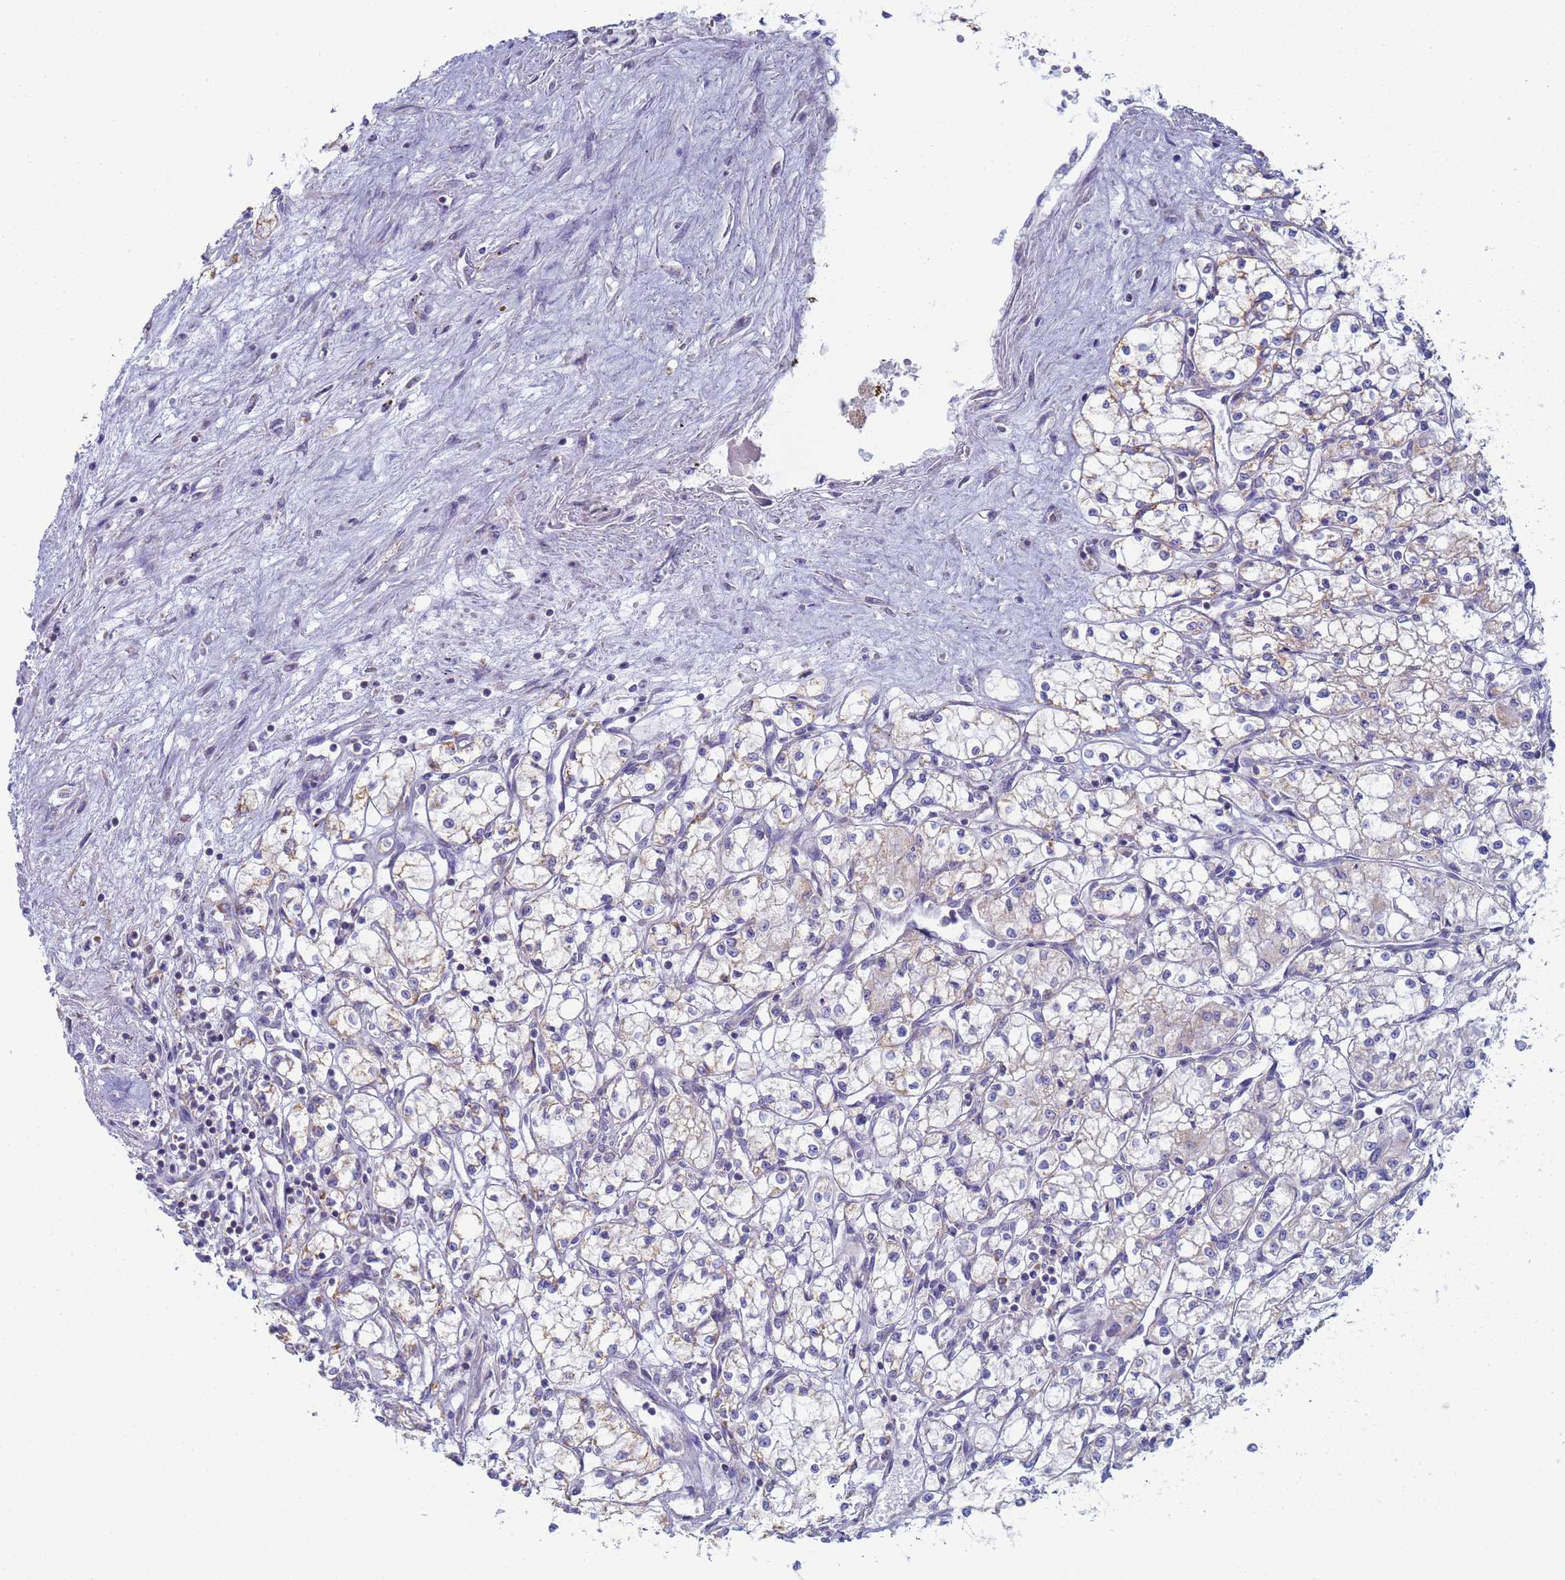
{"staining": {"intensity": "negative", "quantity": "none", "location": "none"}, "tissue": "renal cancer", "cell_type": "Tumor cells", "image_type": "cancer", "snomed": [{"axis": "morphology", "description": "Adenocarcinoma, NOS"}, {"axis": "topography", "description": "Kidney"}], "caption": "DAB immunohistochemical staining of human adenocarcinoma (renal) shows no significant positivity in tumor cells.", "gene": "CR1", "patient": {"sex": "male", "age": 59}}